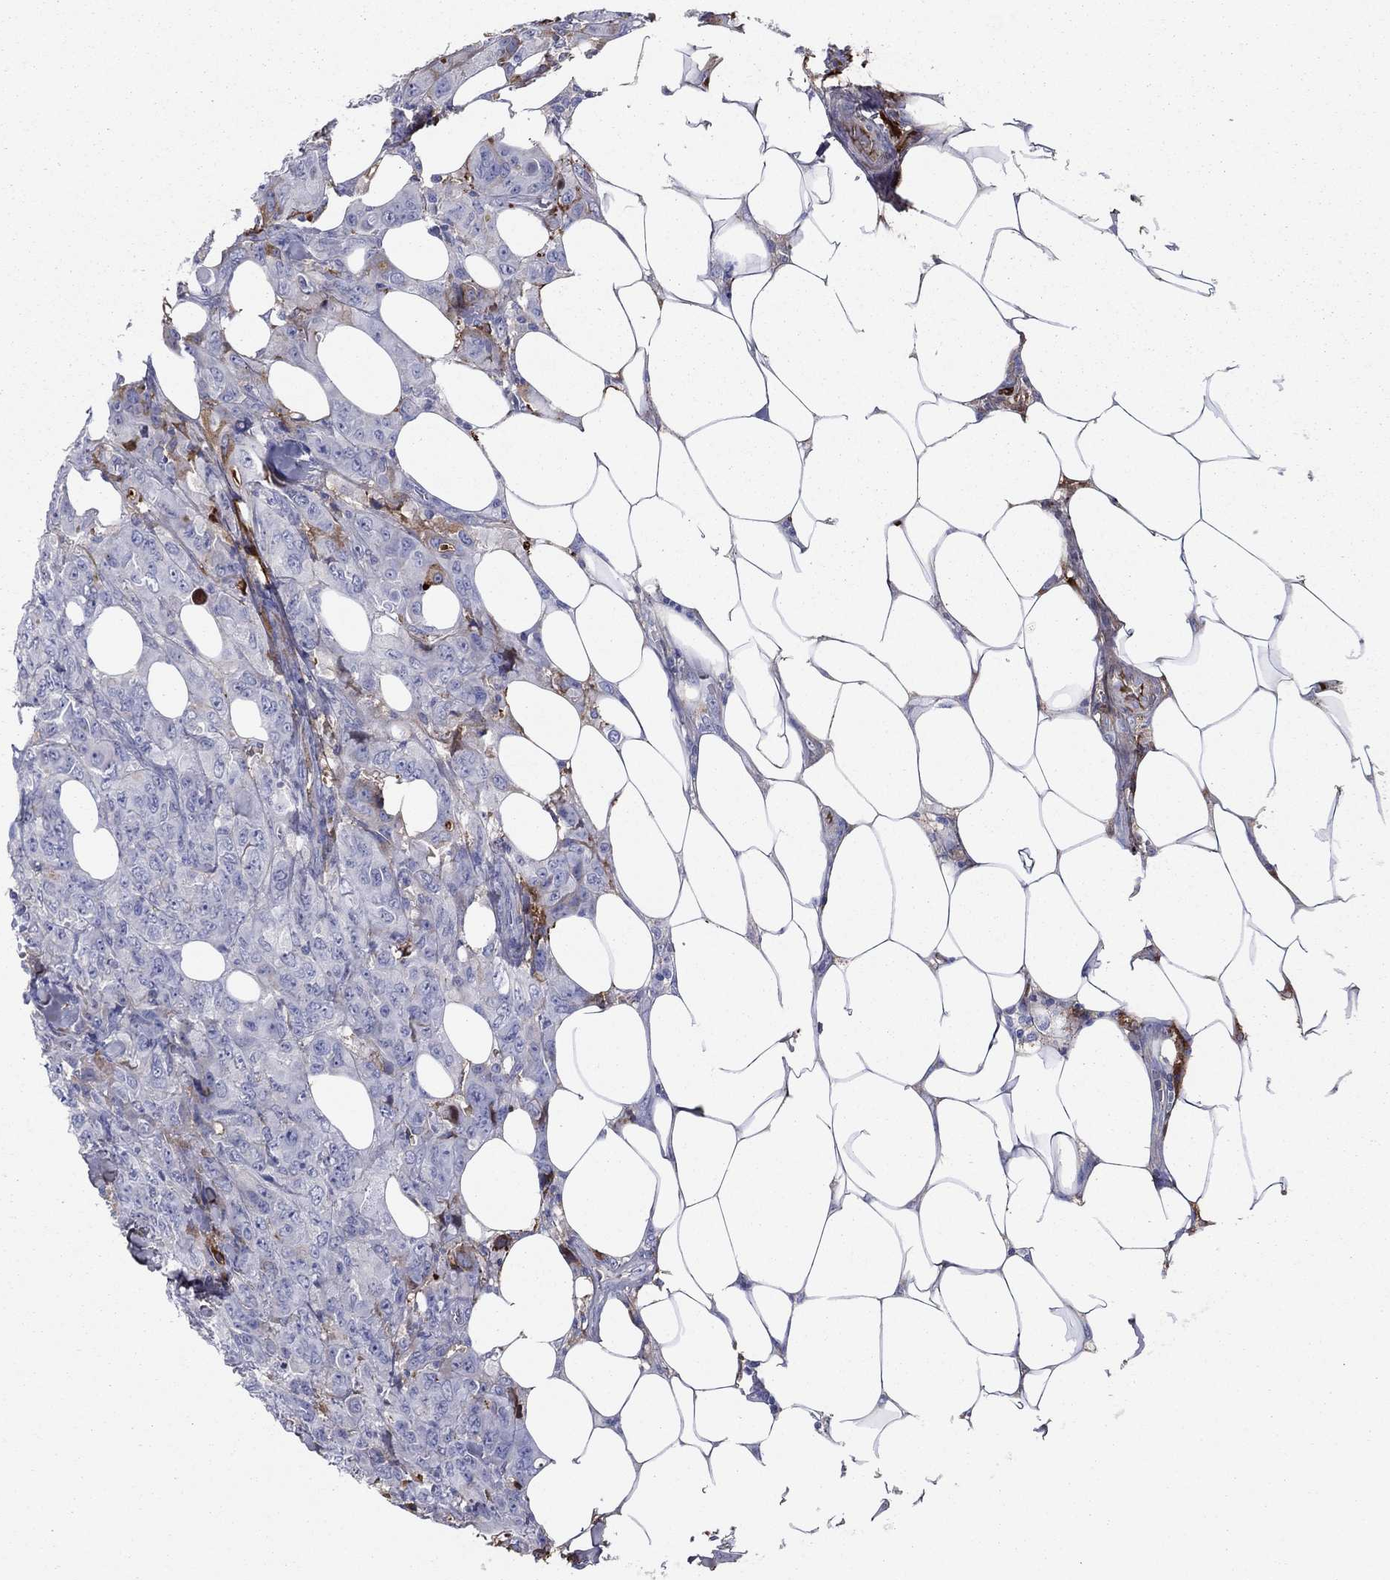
{"staining": {"intensity": "strong", "quantity": "<25%", "location": "cytoplasmic/membranous"}, "tissue": "breast cancer", "cell_type": "Tumor cells", "image_type": "cancer", "snomed": [{"axis": "morphology", "description": "Duct carcinoma"}, {"axis": "topography", "description": "Breast"}], "caption": "Protein expression analysis of human breast cancer reveals strong cytoplasmic/membranous positivity in about <25% of tumor cells. The staining is performed using DAB brown chromogen to label protein expression. The nuclei are counter-stained blue using hematoxylin.", "gene": "HPX", "patient": {"sex": "female", "age": 43}}